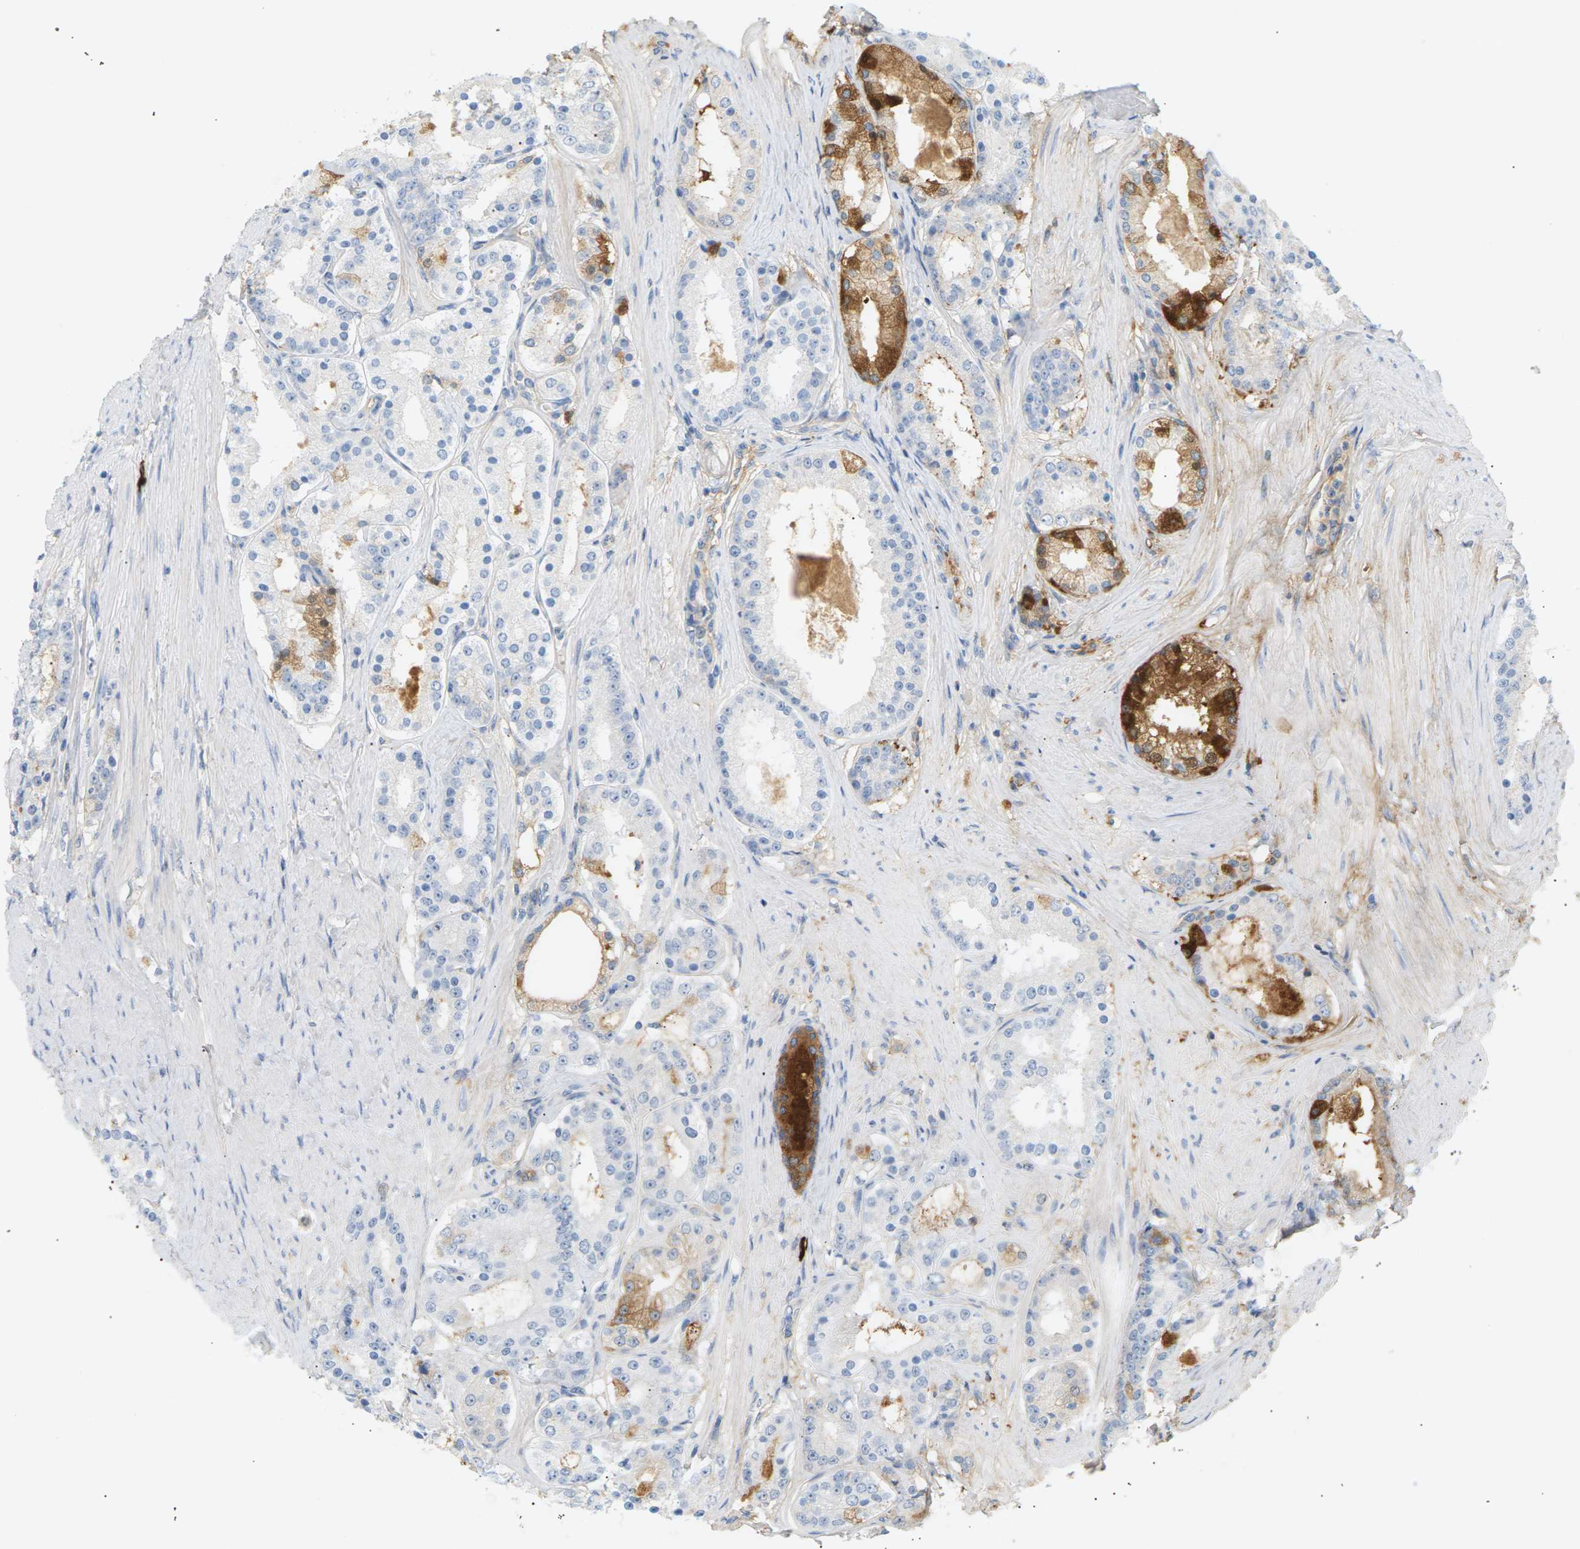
{"staining": {"intensity": "moderate", "quantity": "<25%", "location": "cytoplasmic/membranous"}, "tissue": "prostate cancer", "cell_type": "Tumor cells", "image_type": "cancer", "snomed": [{"axis": "morphology", "description": "Adenocarcinoma, Low grade"}, {"axis": "topography", "description": "Prostate"}], "caption": "Immunohistochemical staining of human prostate cancer reveals low levels of moderate cytoplasmic/membranous positivity in approximately <25% of tumor cells.", "gene": "IGLC3", "patient": {"sex": "male", "age": 63}}